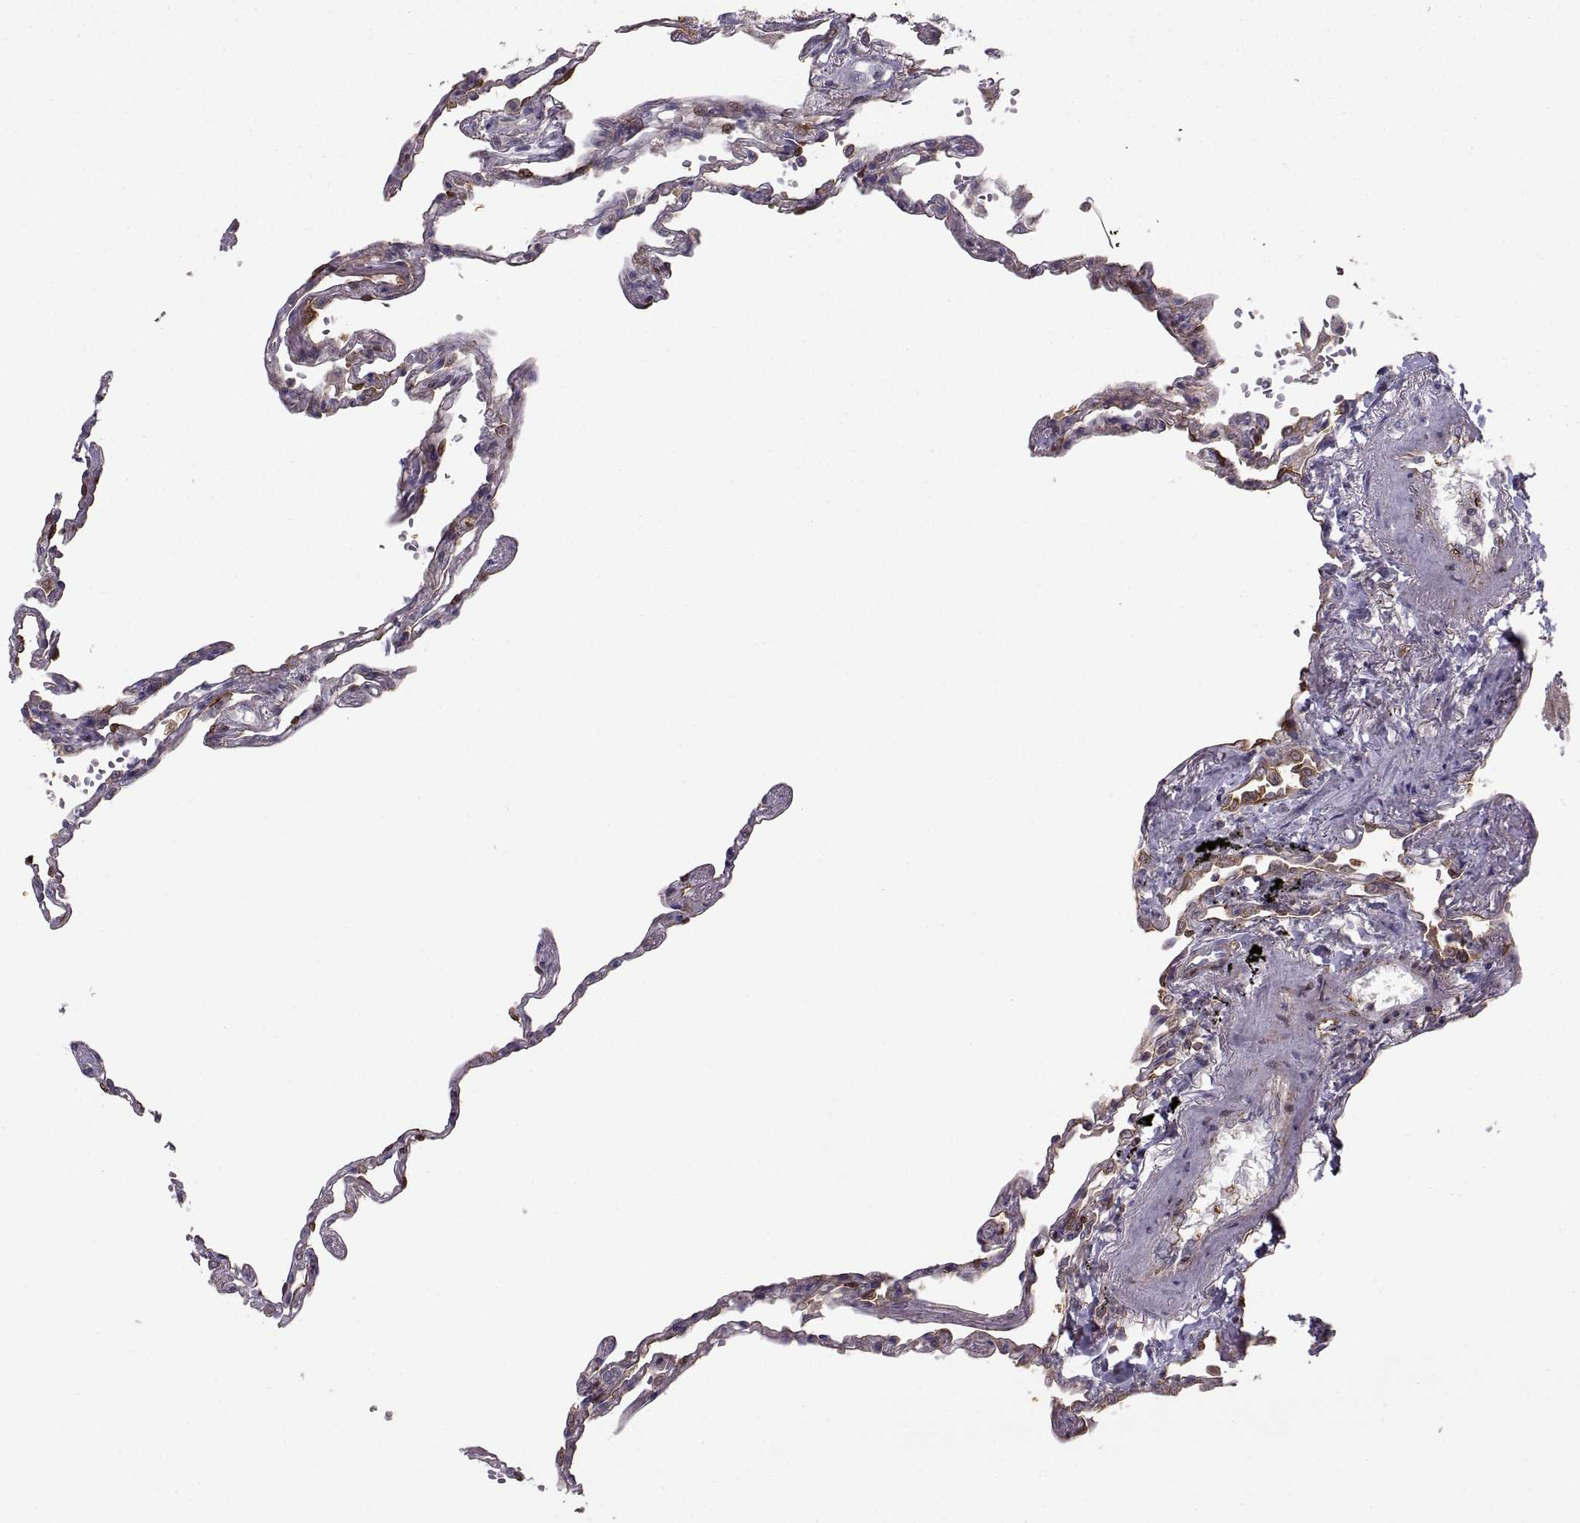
{"staining": {"intensity": "moderate", "quantity": "<25%", "location": "cytoplasmic/membranous"}, "tissue": "lung", "cell_type": "Alveolar cells", "image_type": "normal", "snomed": [{"axis": "morphology", "description": "Normal tissue, NOS"}, {"axis": "topography", "description": "Lung"}], "caption": "Brown immunohistochemical staining in benign lung demonstrates moderate cytoplasmic/membranous positivity in about <25% of alveolar cells.", "gene": "EZR", "patient": {"sex": "male", "age": 78}}